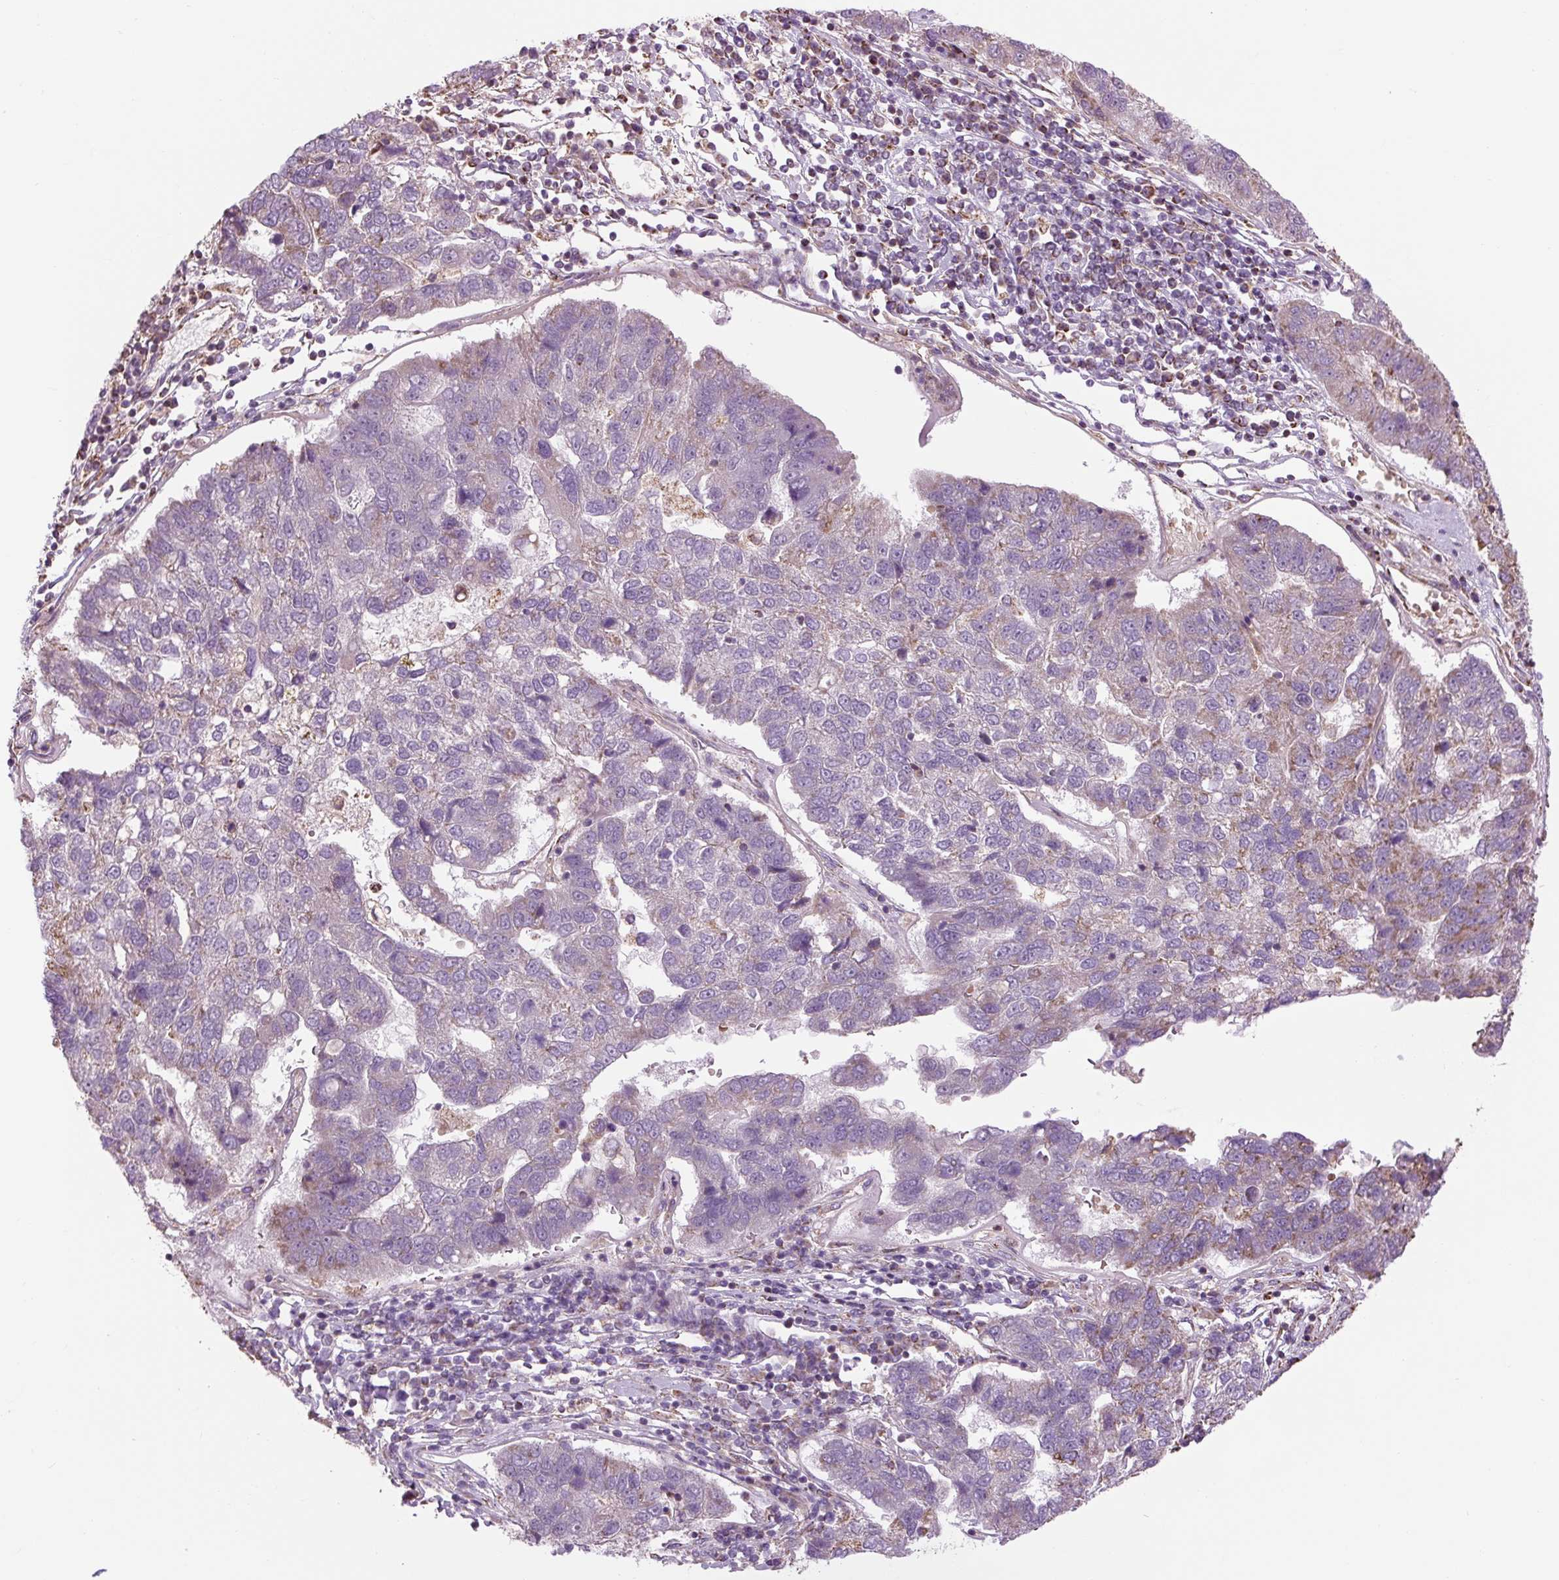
{"staining": {"intensity": "weak", "quantity": "<25%", "location": "cytoplasmic/membranous"}, "tissue": "pancreatic cancer", "cell_type": "Tumor cells", "image_type": "cancer", "snomed": [{"axis": "morphology", "description": "Adenocarcinoma, NOS"}, {"axis": "topography", "description": "Pancreas"}], "caption": "The immunohistochemistry (IHC) image has no significant positivity in tumor cells of pancreatic cancer tissue. (DAB IHC, high magnification).", "gene": "PLCG1", "patient": {"sex": "female", "age": 61}}